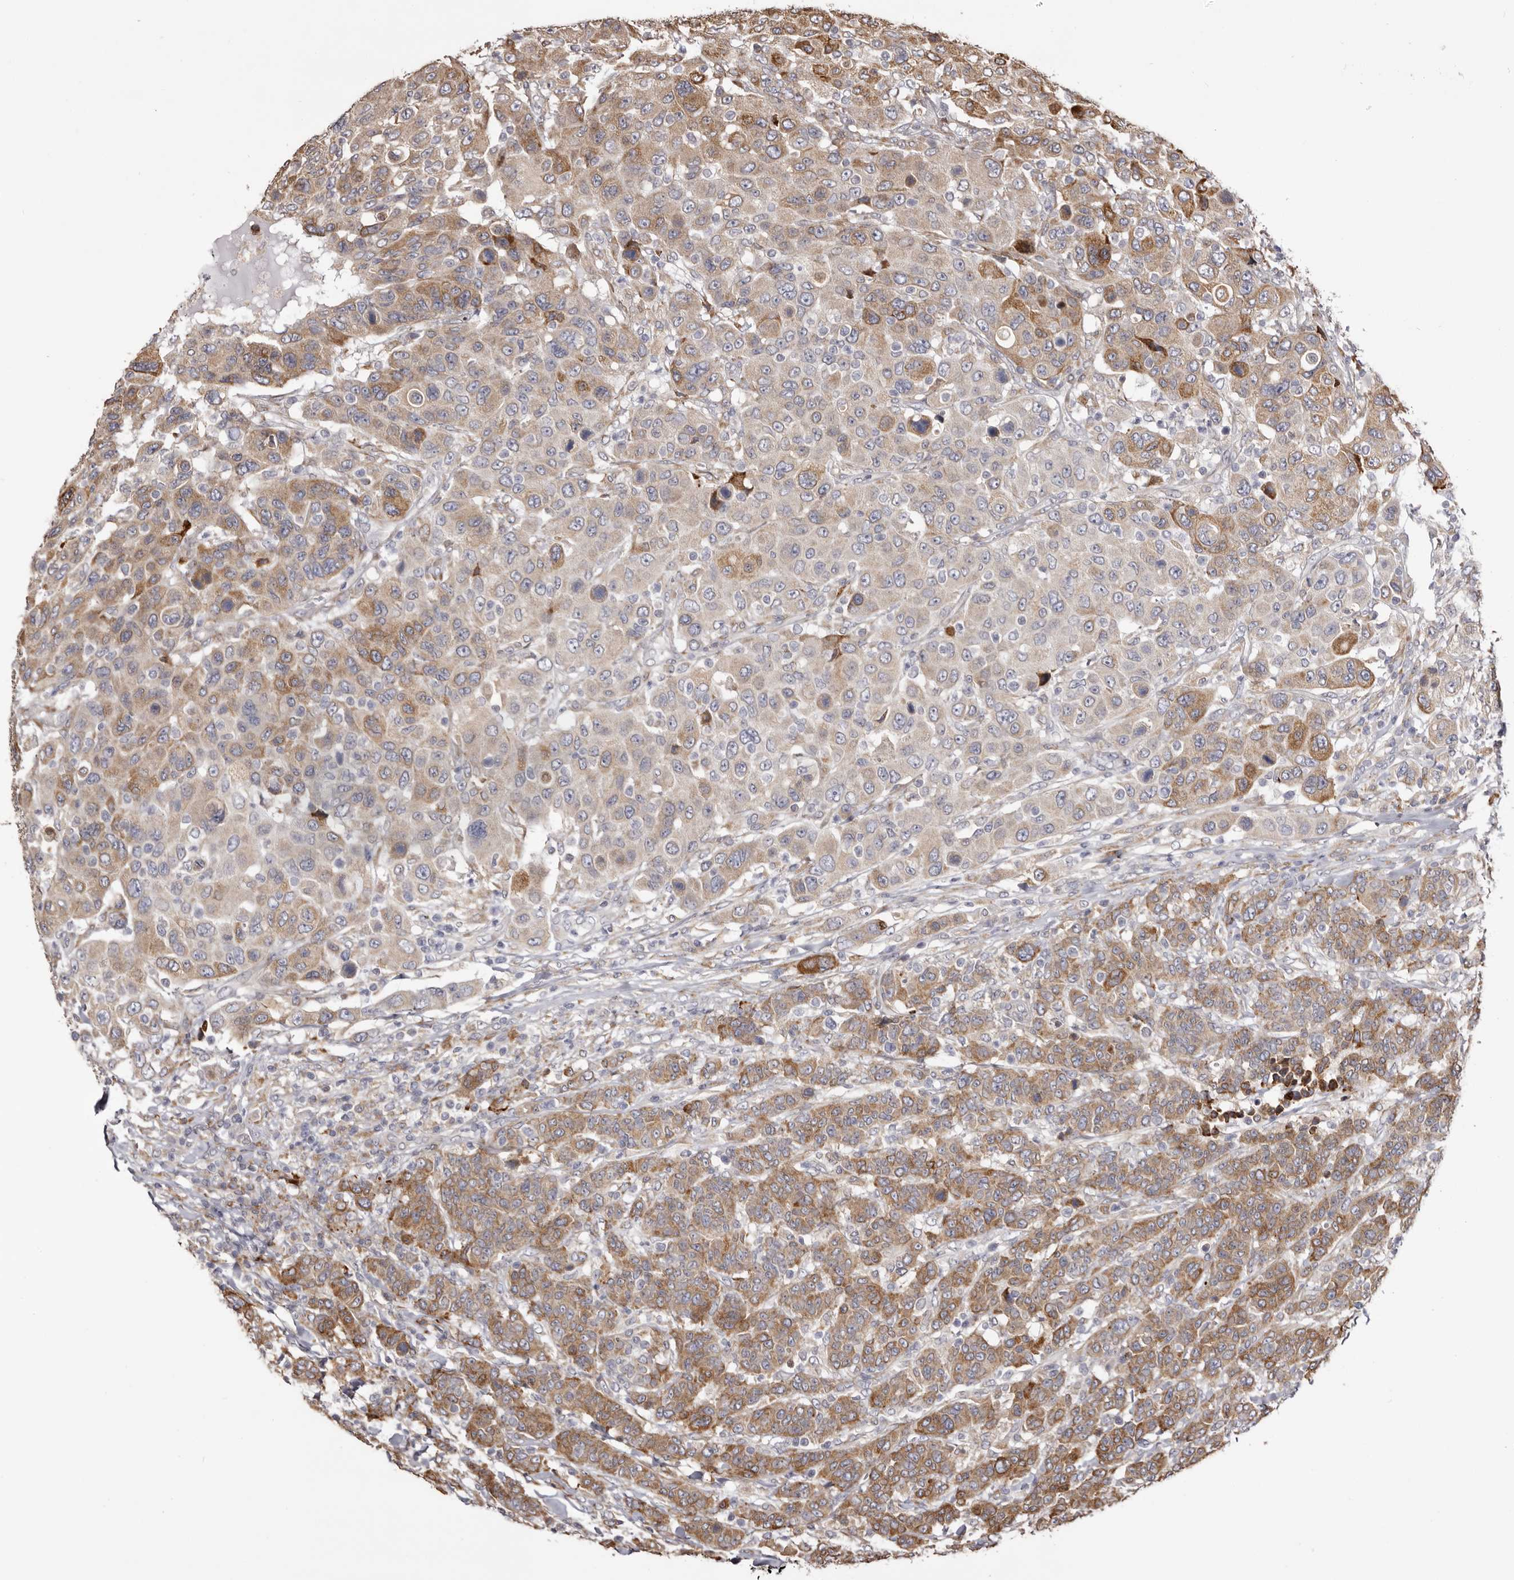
{"staining": {"intensity": "moderate", "quantity": ">75%", "location": "cytoplasmic/membranous"}, "tissue": "breast cancer", "cell_type": "Tumor cells", "image_type": "cancer", "snomed": [{"axis": "morphology", "description": "Duct carcinoma"}, {"axis": "topography", "description": "Breast"}], "caption": "Tumor cells display medium levels of moderate cytoplasmic/membranous expression in approximately >75% of cells in breast infiltrating ductal carcinoma.", "gene": "PIGX", "patient": {"sex": "female", "age": 37}}